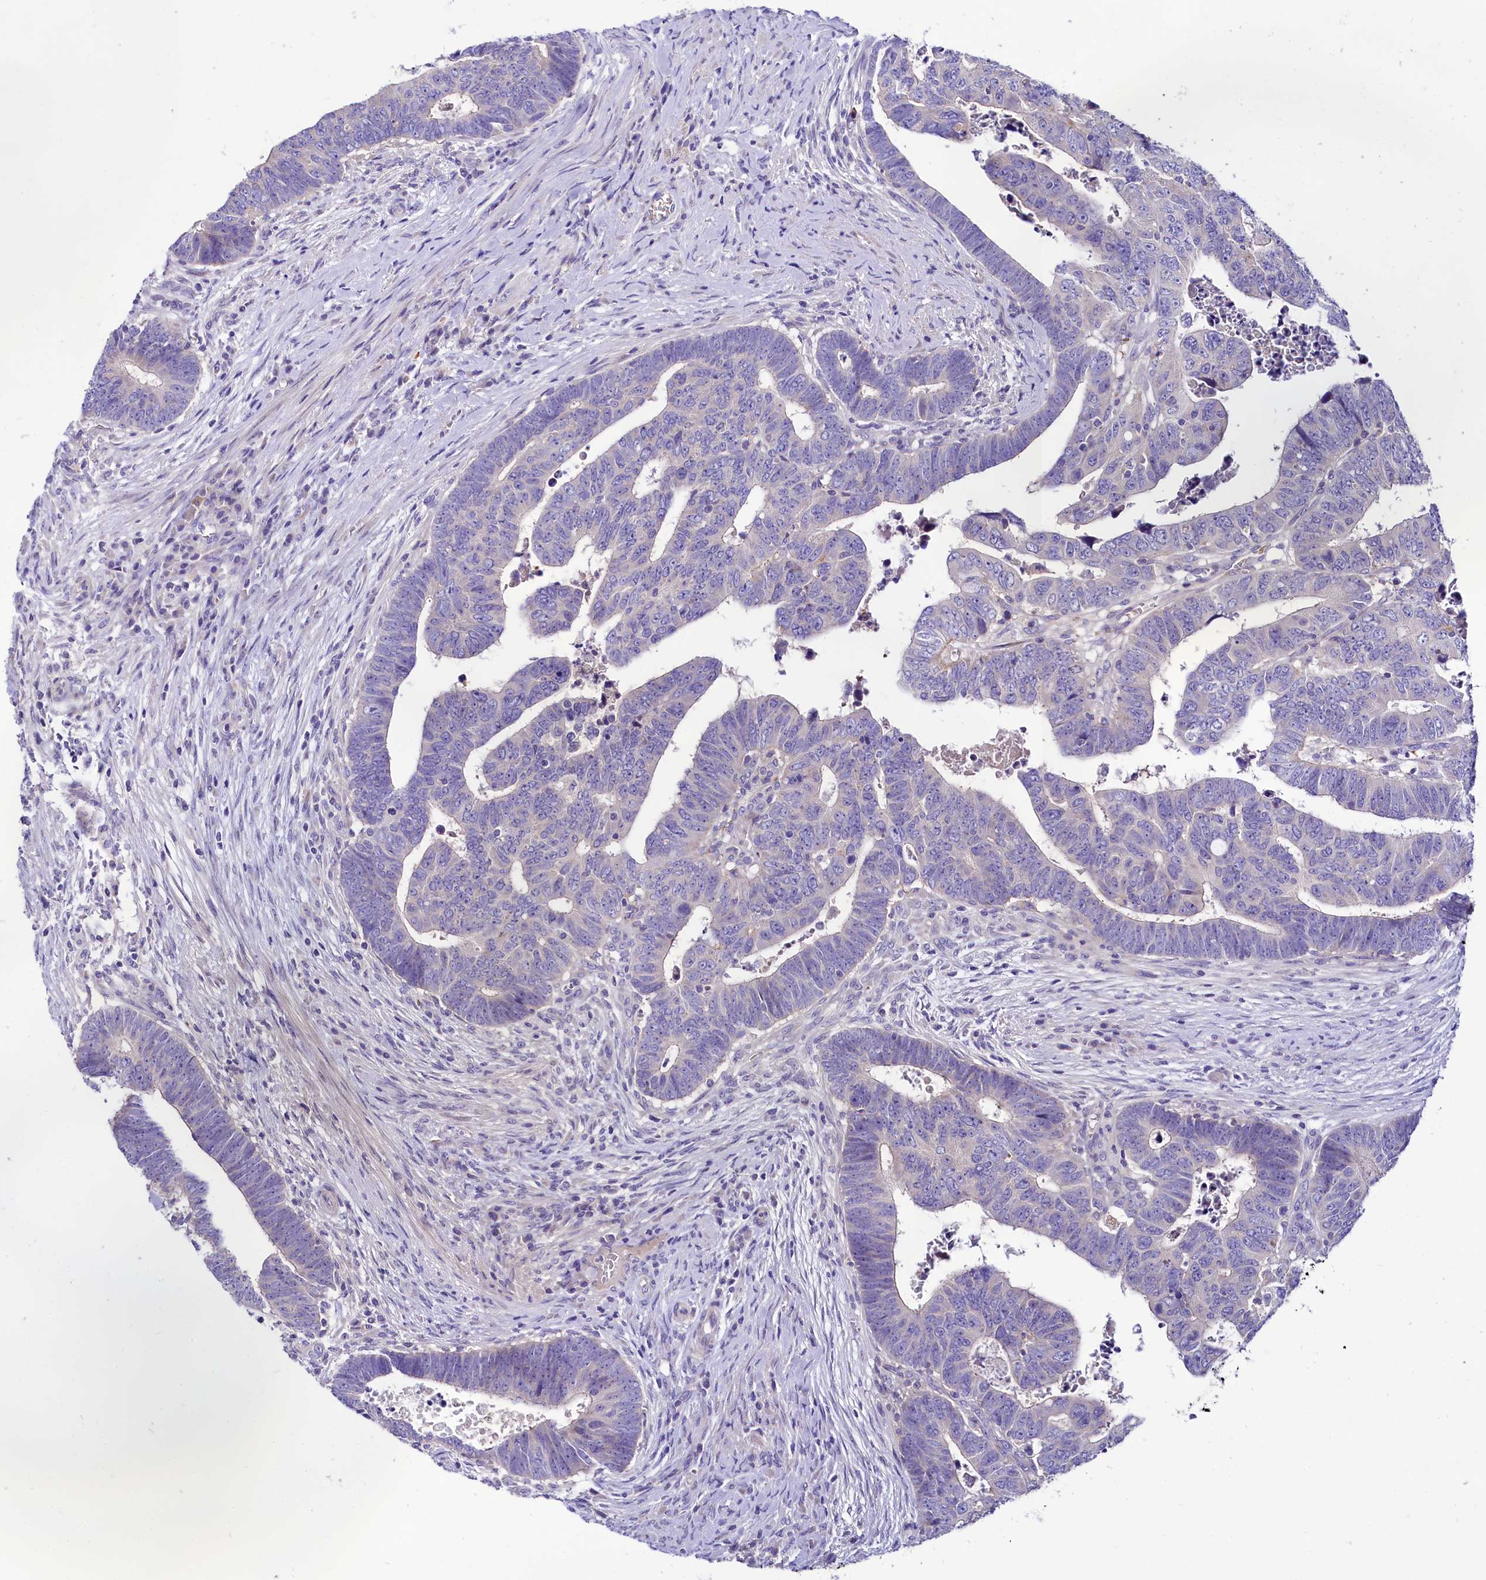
{"staining": {"intensity": "negative", "quantity": "none", "location": "none"}, "tissue": "colorectal cancer", "cell_type": "Tumor cells", "image_type": "cancer", "snomed": [{"axis": "morphology", "description": "Normal tissue, NOS"}, {"axis": "morphology", "description": "Adenocarcinoma, NOS"}, {"axis": "topography", "description": "Rectum"}], "caption": "Tumor cells show no significant protein positivity in colorectal cancer (adenocarcinoma).", "gene": "ABHD5", "patient": {"sex": "female", "age": 65}}